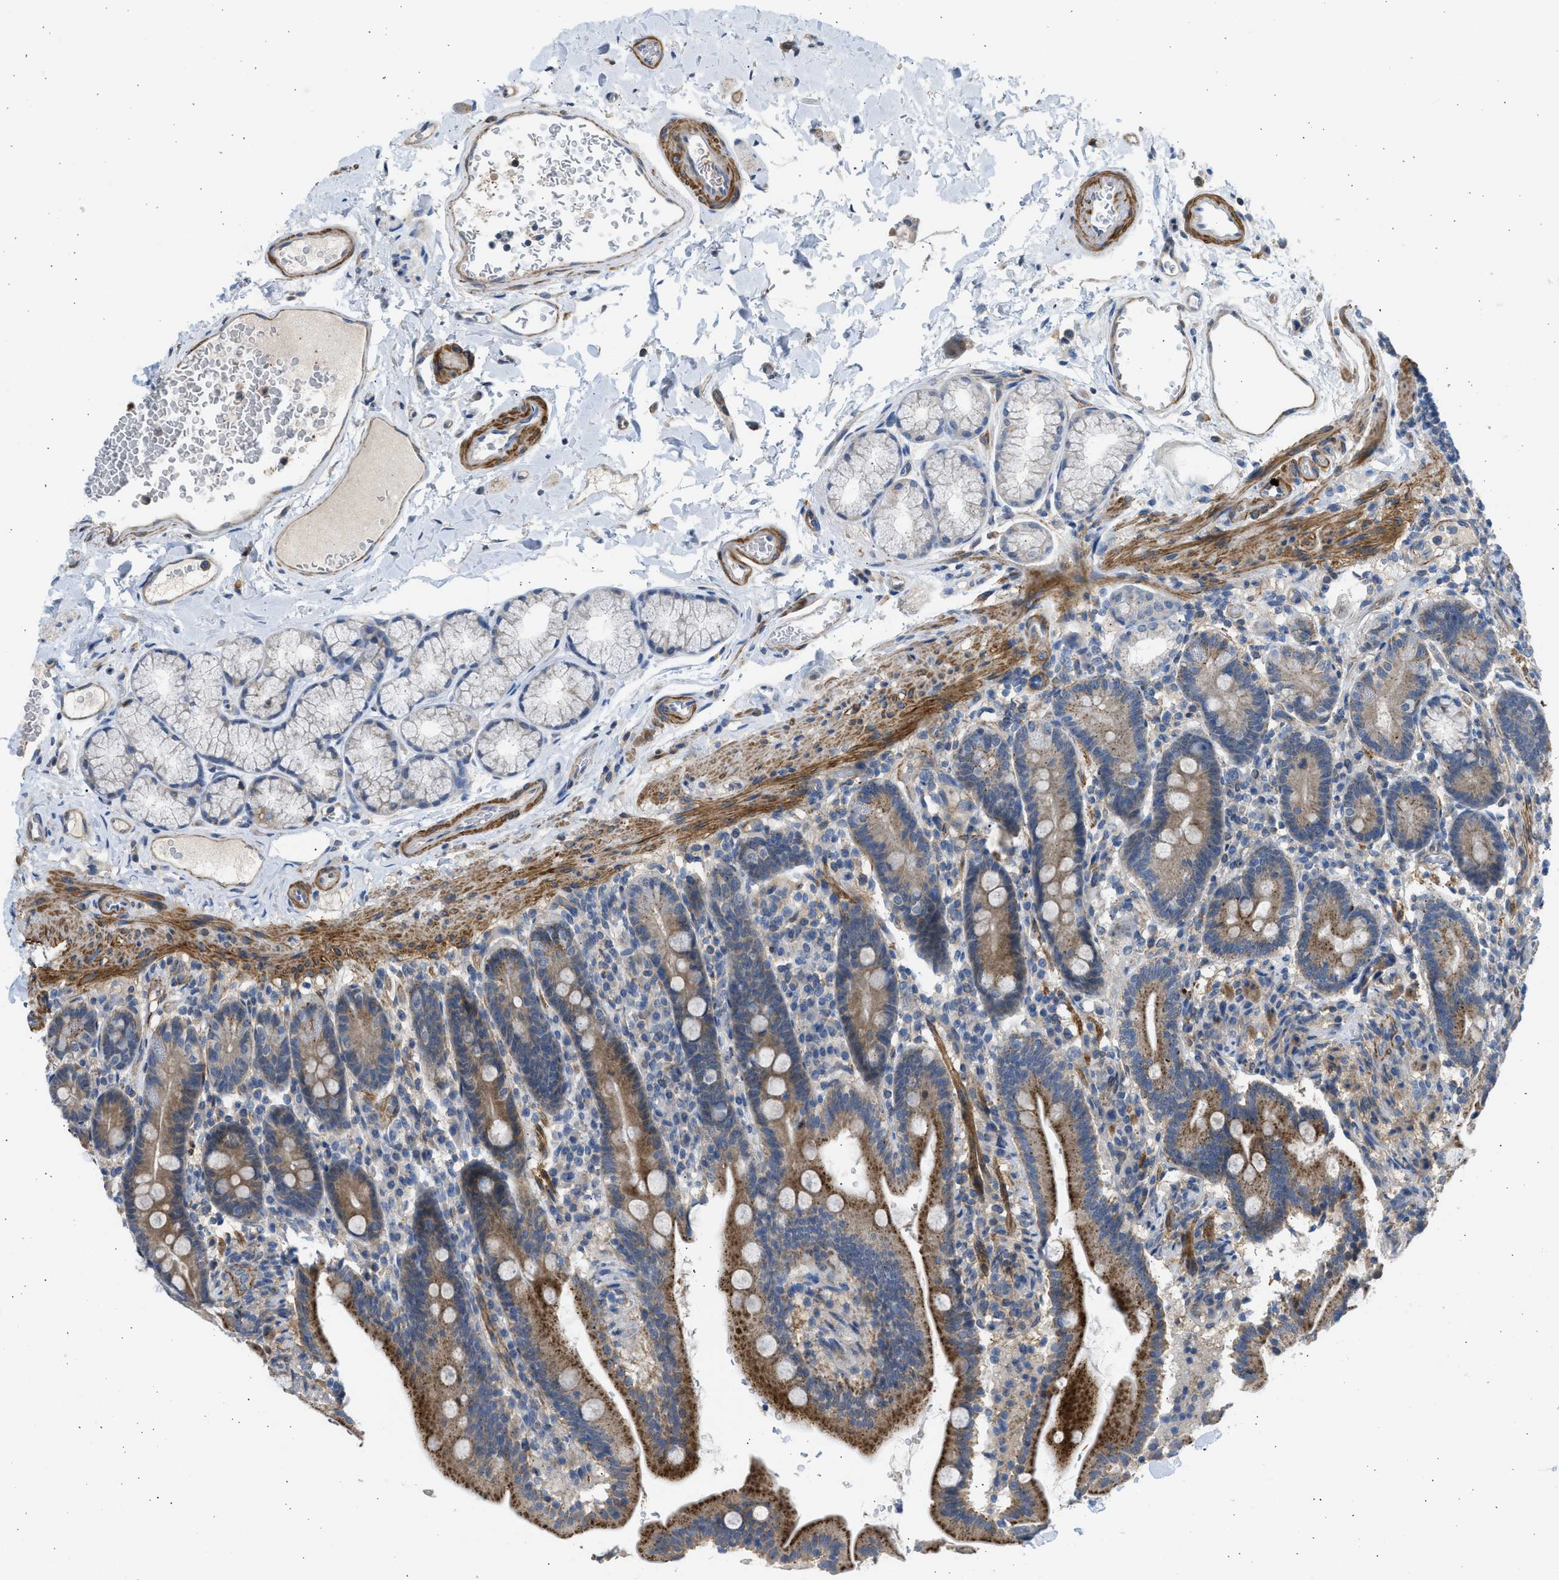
{"staining": {"intensity": "moderate", "quantity": ">75%", "location": "cytoplasmic/membranous"}, "tissue": "duodenum", "cell_type": "Glandular cells", "image_type": "normal", "snomed": [{"axis": "morphology", "description": "Normal tissue, NOS"}, {"axis": "topography", "description": "Duodenum"}], "caption": "The photomicrograph demonstrates immunohistochemical staining of benign duodenum. There is moderate cytoplasmic/membranous positivity is seen in approximately >75% of glandular cells.", "gene": "PCNX3", "patient": {"sex": "male", "age": 54}}